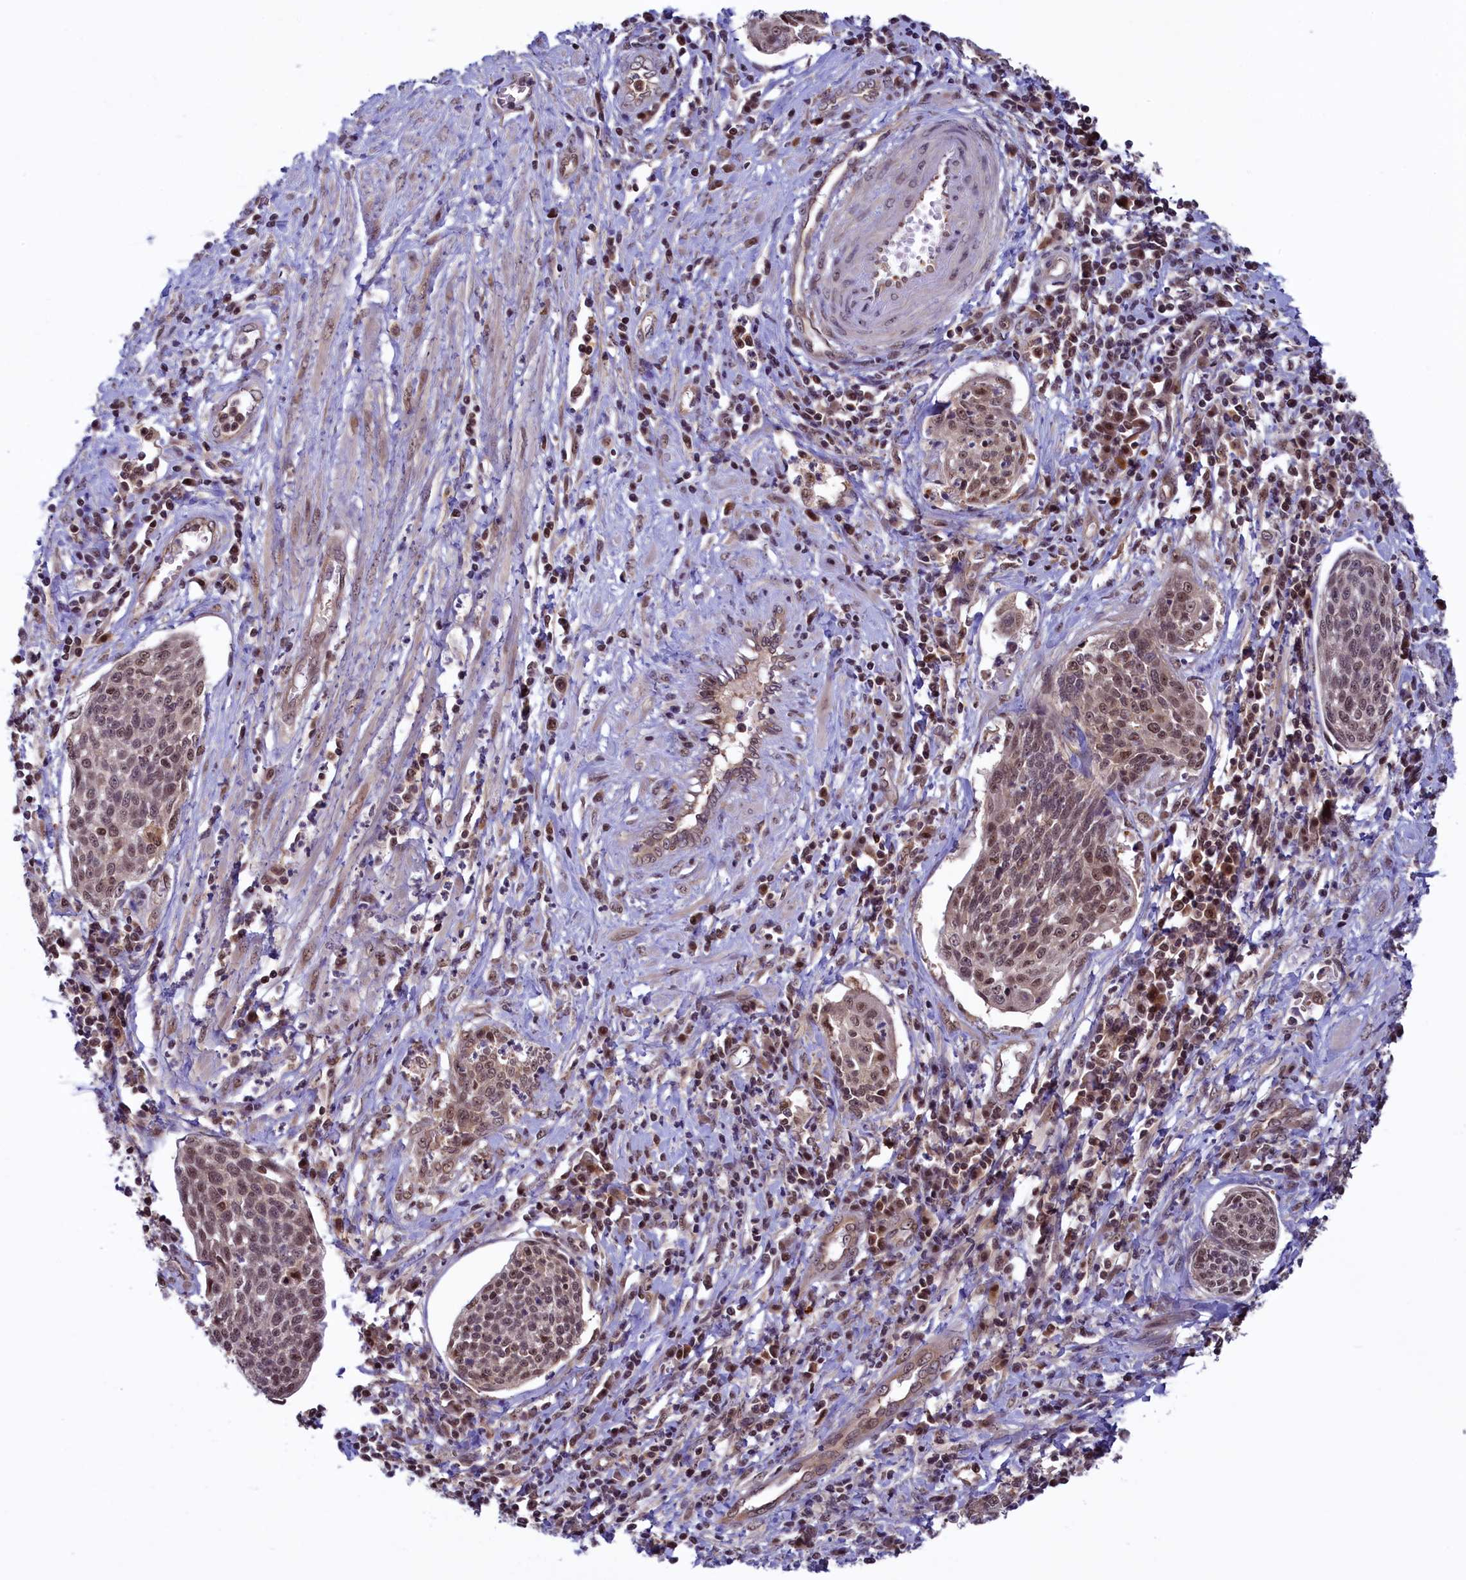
{"staining": {"intensity": "moderate", "quantity": "<25%", "location": "nuclear"}, "tissue": "cervical cancer", "cell_type": "Tumor cells", "image_type": "cancer", "snomed": [{"axis": "morphology", "description": "Squamous cell carcinoma, NOS"}, {"axis": "topography", "description": "Cervix"}], "caption": "Protein positivity by immunohistochemistry exhibits moderate nuclear expression in about <25% of tumor cells in squamous cell carcinoma (cervical).", "gene": "SLC7A6OS", "patient": {"sex": "female", "age": 34}}